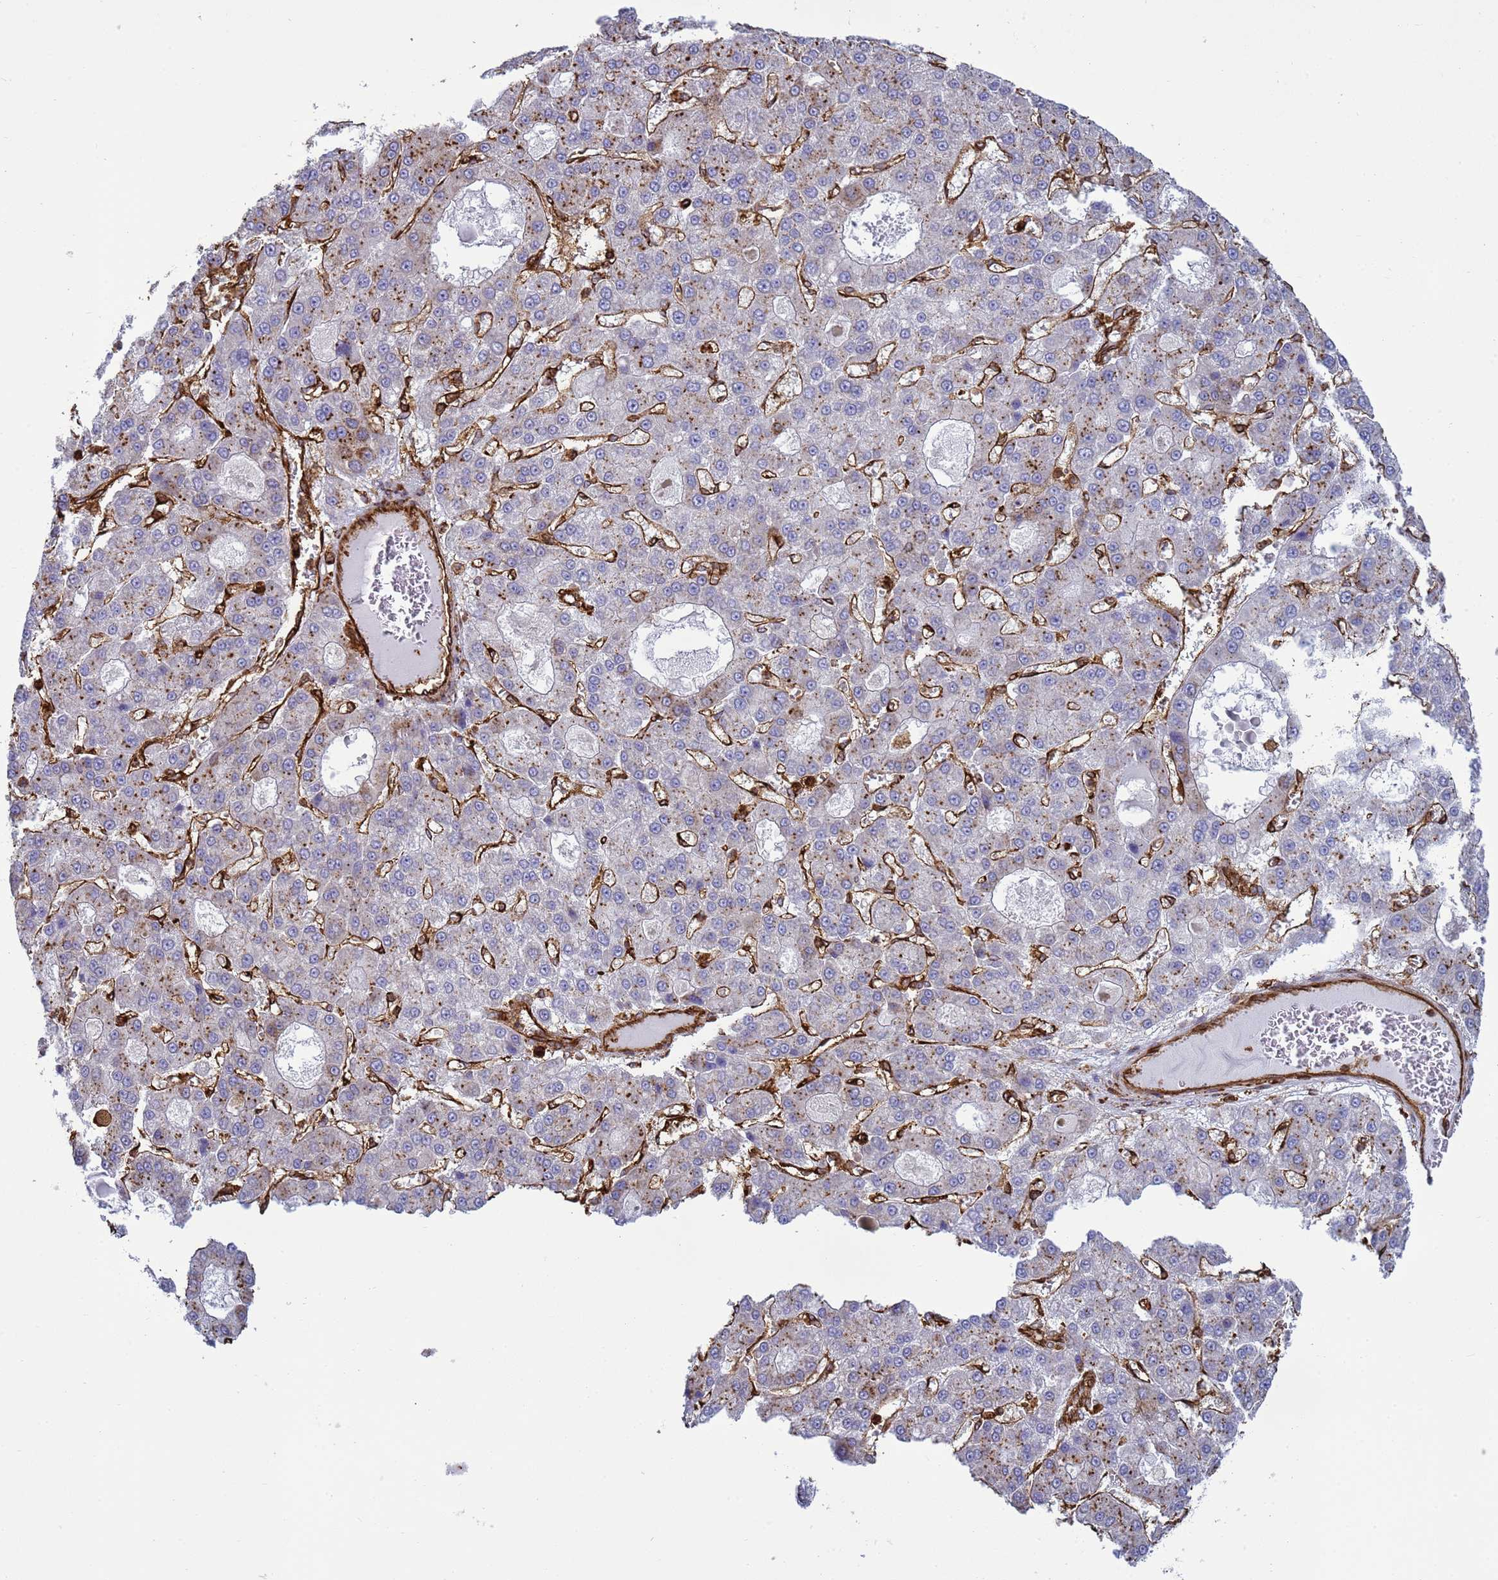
{"staining": {"intensity": "weak", "quantity": "<25%", "location": "cytoplasmic/membranous"}, "tissue": "liver cancer", "cell_type": "Tumor cells", "image_type": "cancer", "snomed": [{"axis": "morphology", "description": "Carcinoma, Hepatocellular, NOS"}, {"axis": "topography", "description": "Liver"}], "caption": "Micrograph shows no protein expression in tumor cells of liver hepatocellular carcinoma tissue.", "gene": "ZBTB8OS", "patient": {"sex": "male", "age": 70}}